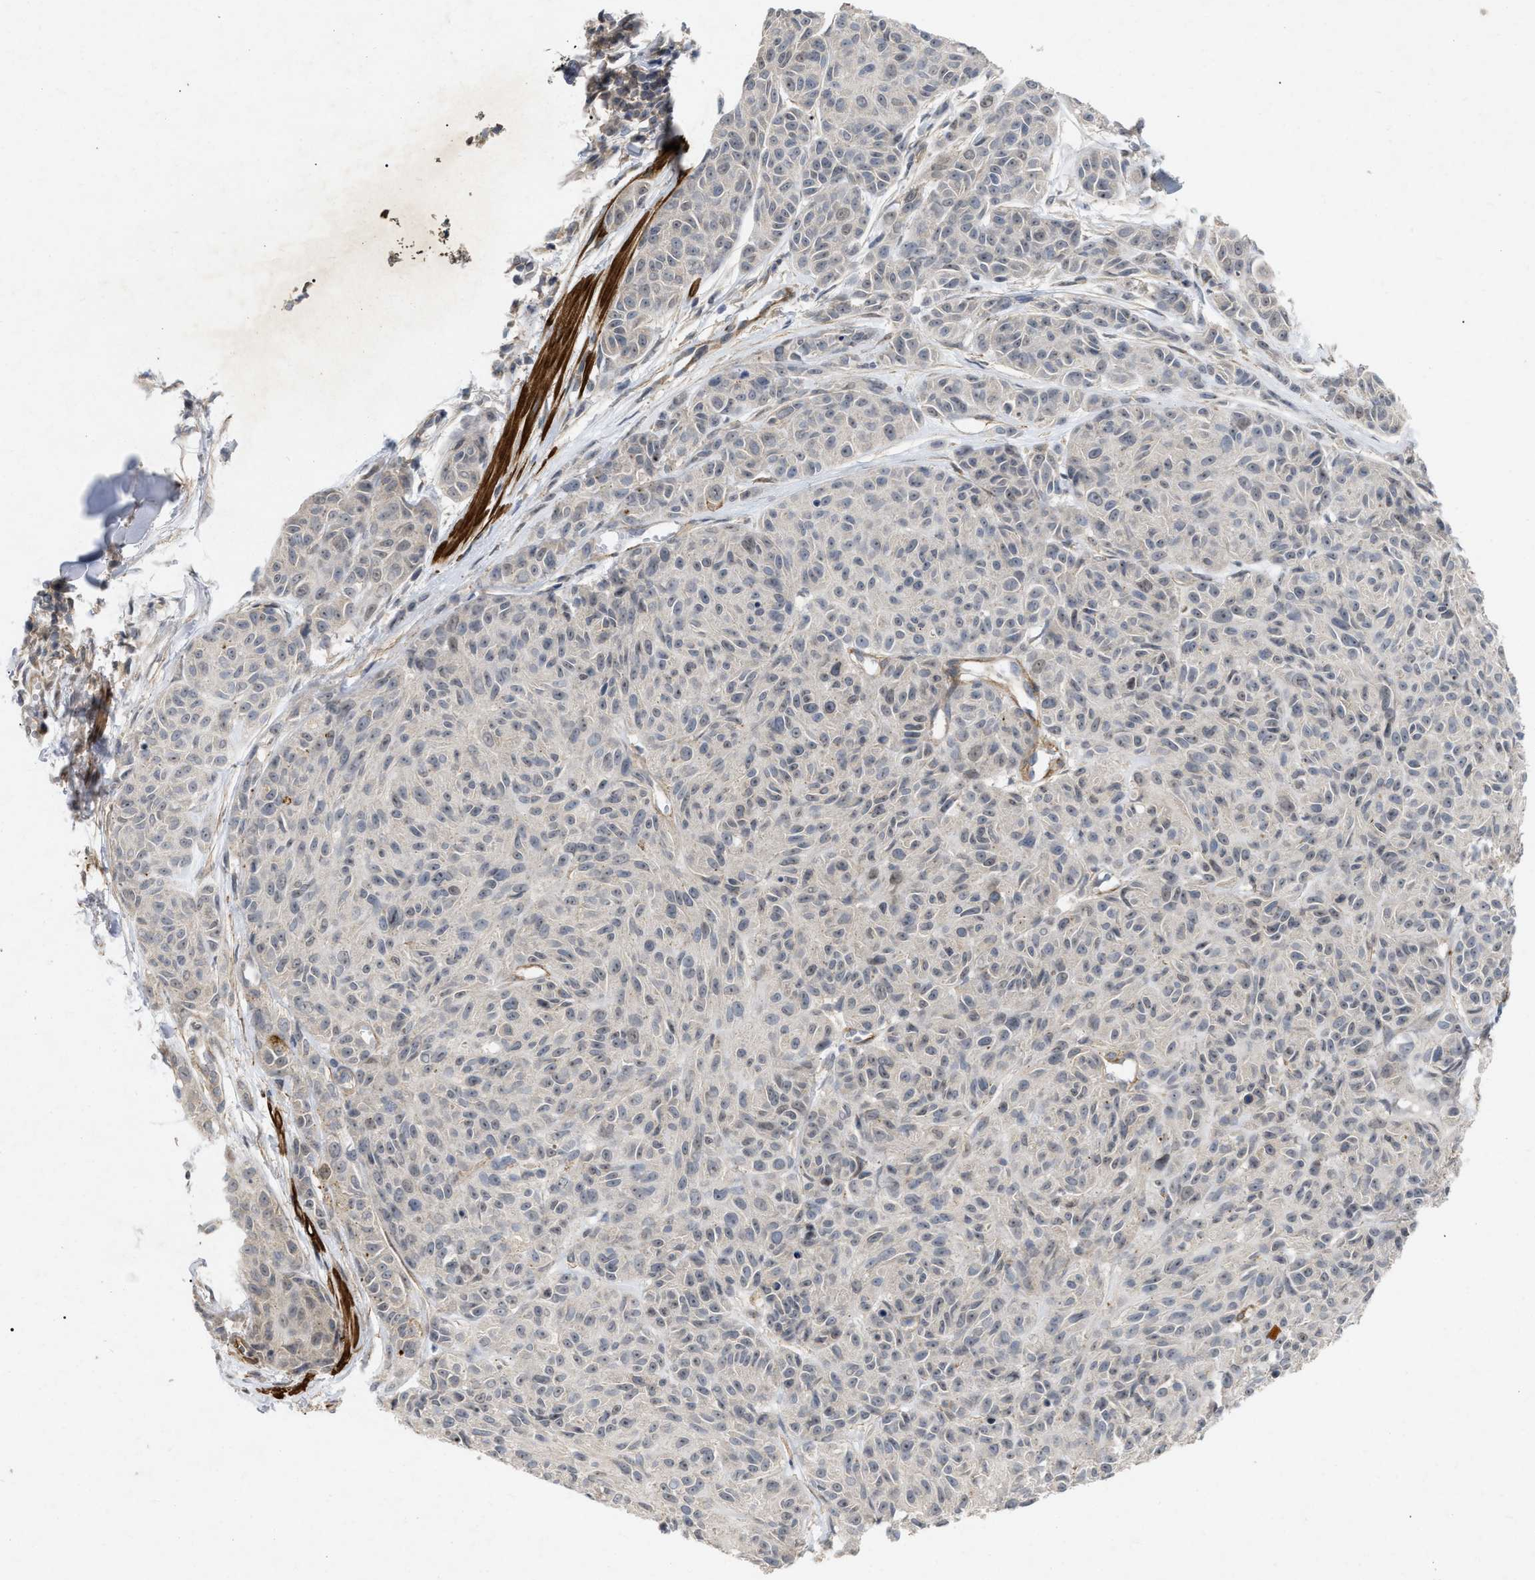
{"staining": {"intensity": "weak", "quantity": "<25%", "location": "nuclear"}, "tissue": "melanoma", "cell_type": "Tumor cells", "image_type": "cancer", "snomed": [{"axis": "morphology", "description": "Malignant melanoma, NOS"}, {"axis": "topography", "description": "Skin"}], "caption": "This is a histopathology image of IHC staining of malignant melanoma, which shows no positivity in tumor cells. The staining is performed using DAB (3,3'-diaminobenzidine) brown chromogen with nuclei counter-stained in using hematoxylin.", "gene": "ST6GALNAC6", "patient": {"sex": "male", "age": 62}}